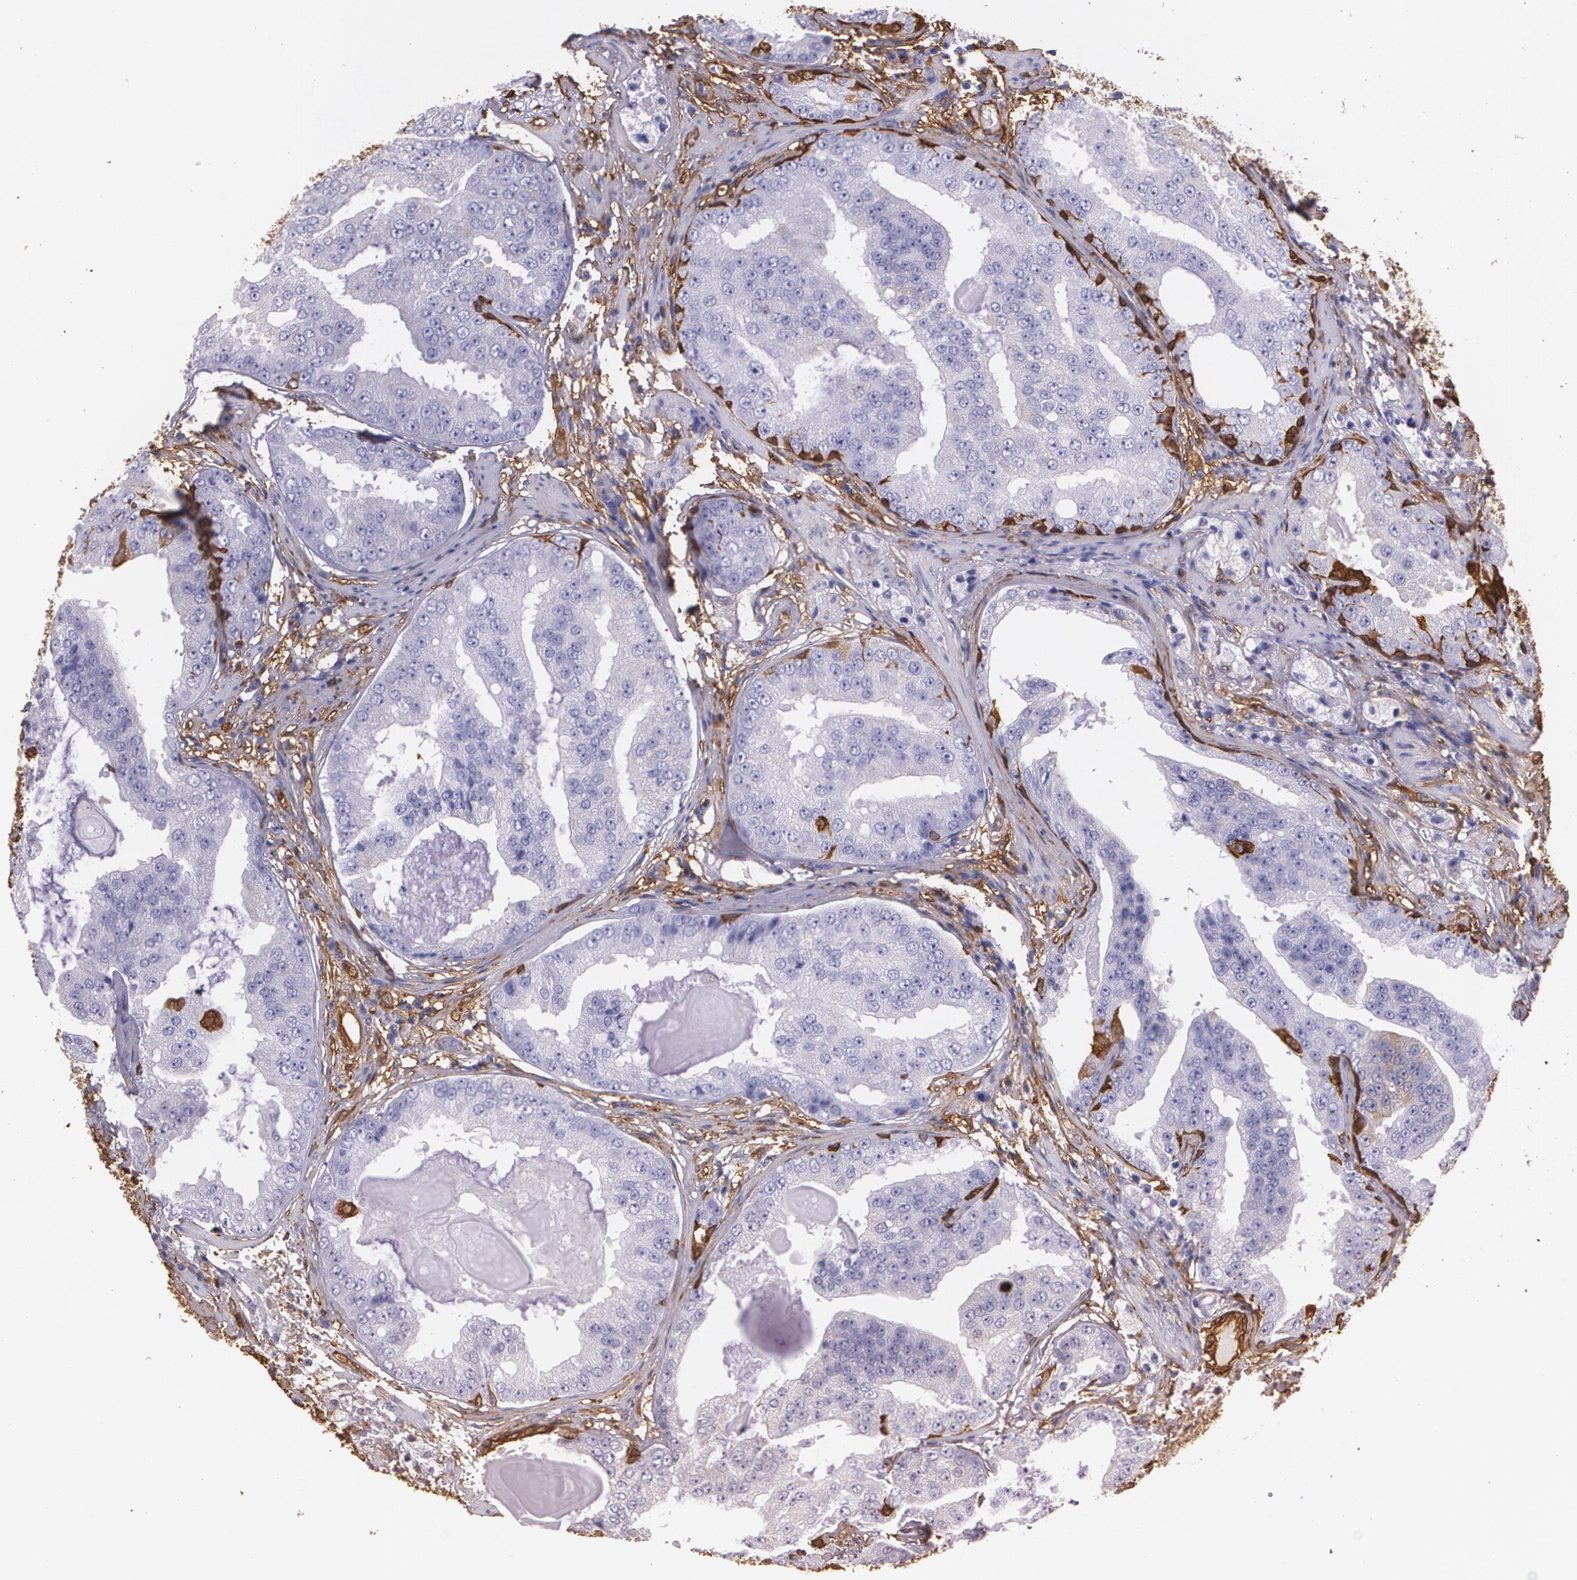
{"staining": {"intensity": "negative", "quantity": "none", "location": "none"}, "tissue": "prostate cancer", "cell_type": "Tumor cells", "image_type": "cancer", "snomed": [{"axis": "morphology", "description": "Adenocarcinoma, High grade"}, {"axis": "topography", "description": "Prostate"}], "caption": "Human prostate cancer stained for a protein using immunohistochemistry (IHC) demonstrates no staining in tumor cells.", "gene": "MMP2", "patient": {"sex": "male", "age": 68}}